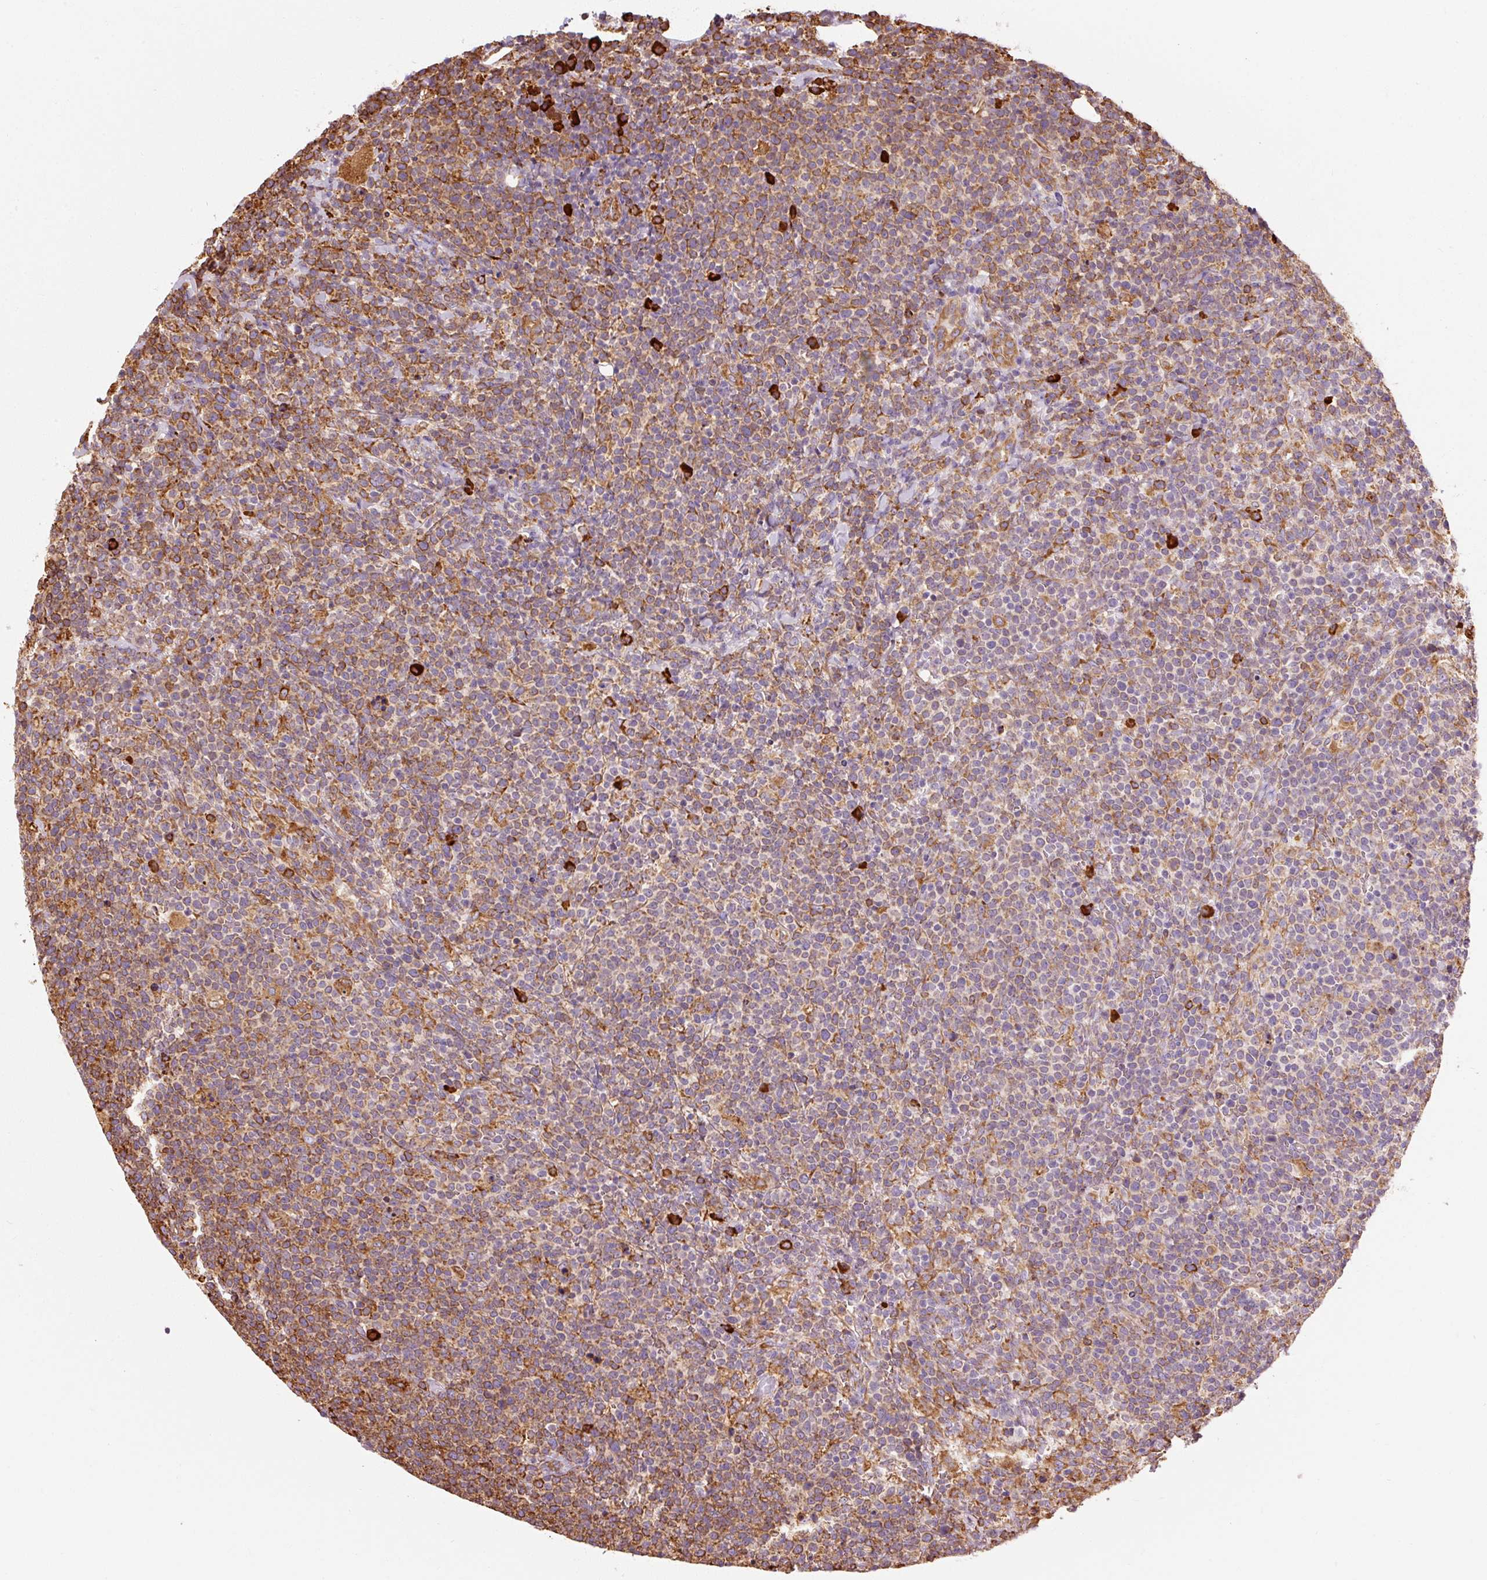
{"staining": {"intensity": "moderate", "quantity": "25%-75%", "location": "cytoplasmic/membranous"}, "tissue": "lymphoma", "cell_type": "Tumor cells", "image_type": "cancer", "snomed": [{"axis": "morphology", "description": "Malignant lymphoma, non-Hodgkin's type, High grade"}, {"axis": "topography", "description": "Lymph node"}], "caption": "Lymphoma tissue reveals moderate cytoplasmic/membranous staining in about 25%-75% of tumor cells, visualized by immunohistochemistry.", "gene": "KLC1", "patient": {"sex": "male", "age": 61}}